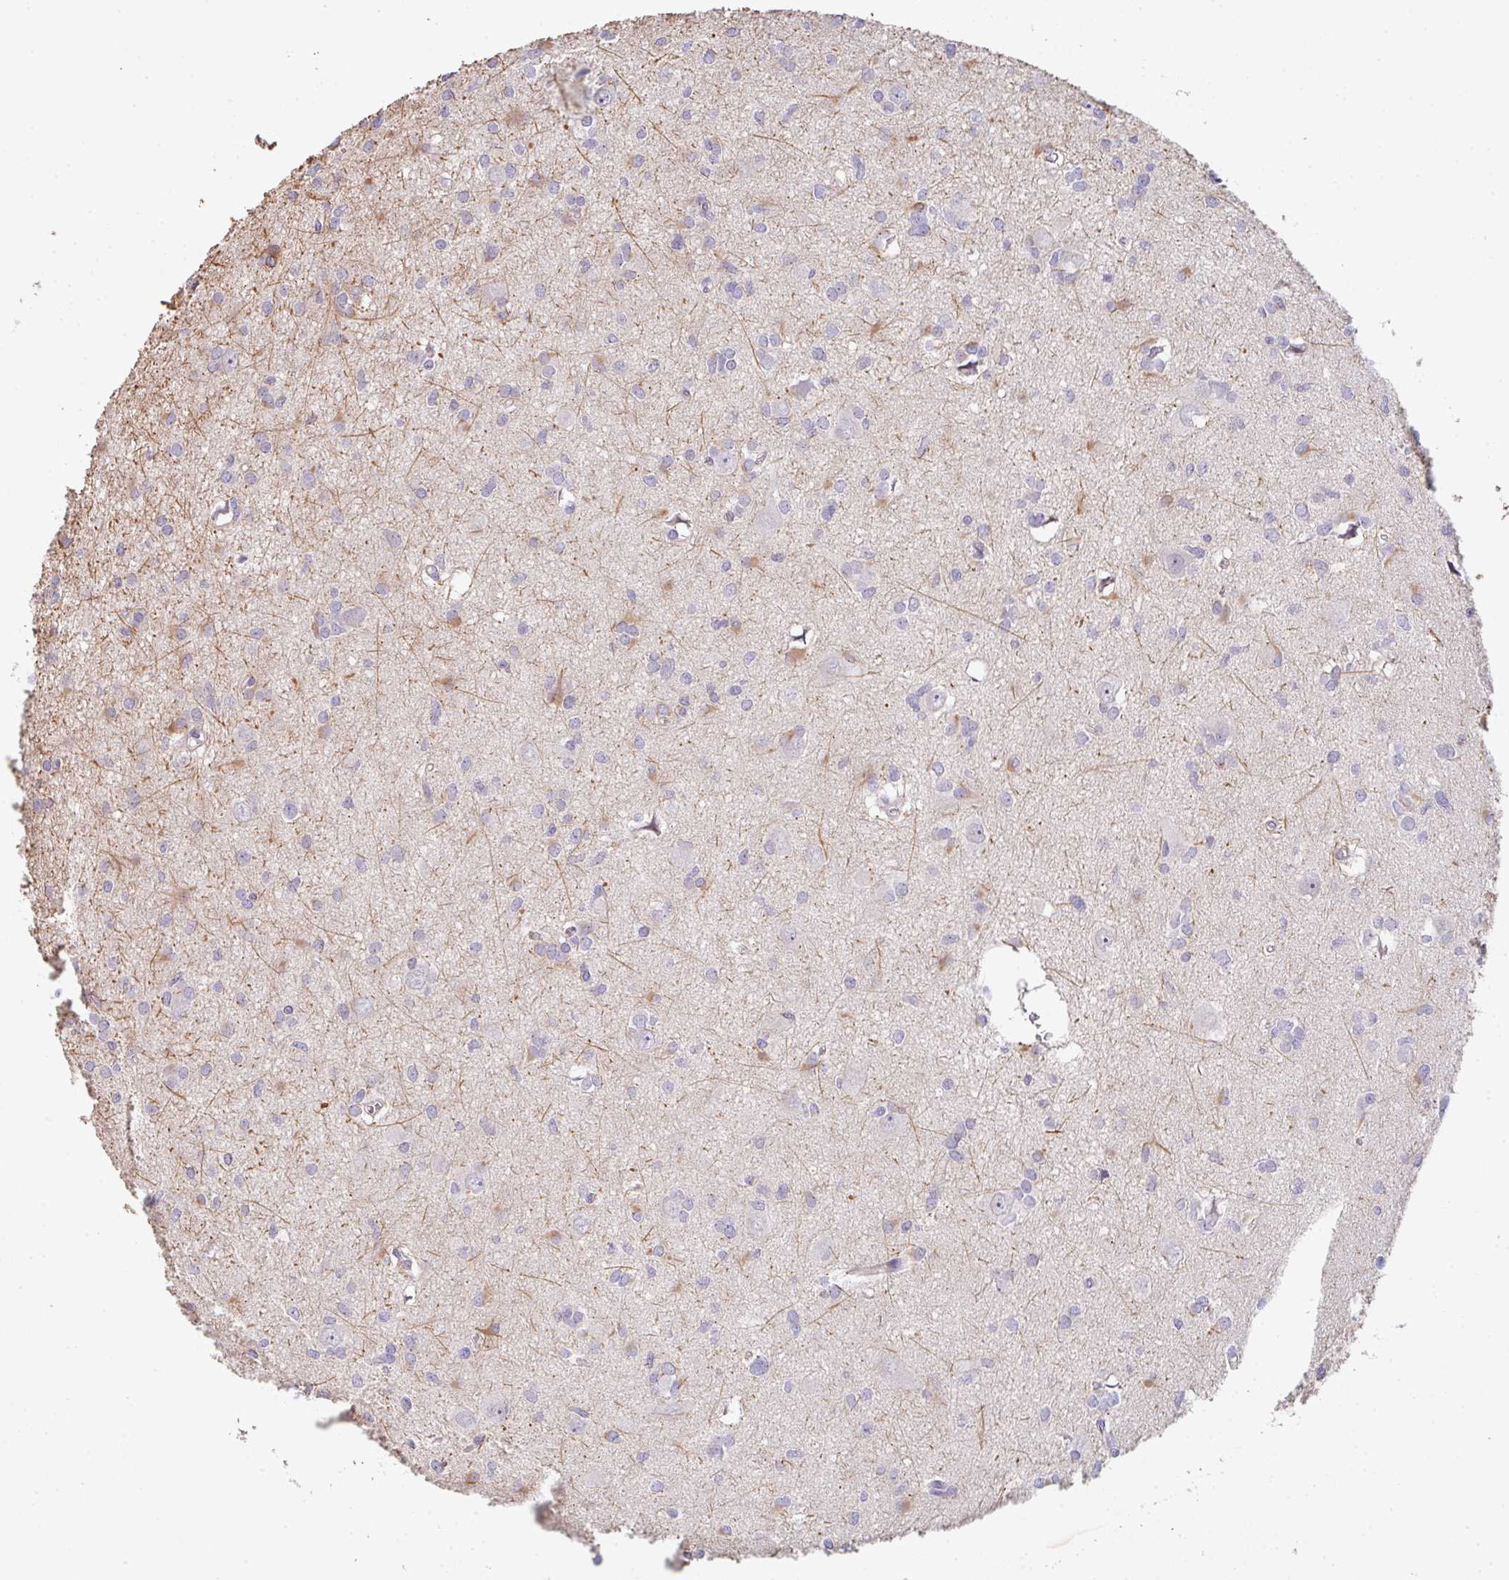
{"staining": {"intensity": "negative", "quantity": "none", "location": "none"}, "tissue": "glioma", "cell_type": "Tumor cells", "image_type": "cancer", "snomed": [{"axis": "morphology", "description": "Glioma, malignant, High grade"}, {"axis": "topography", "description": "Brain"}], "caption": "Immunohistochemical staining of malignant glioma (high-grade) demonstrates no significant expression in tumor cells. (DAB immunohistochemistry (IHC), high magnification).", "gene": "TNFRSF10A", "patient": {"sex": "male", "age": 23}}